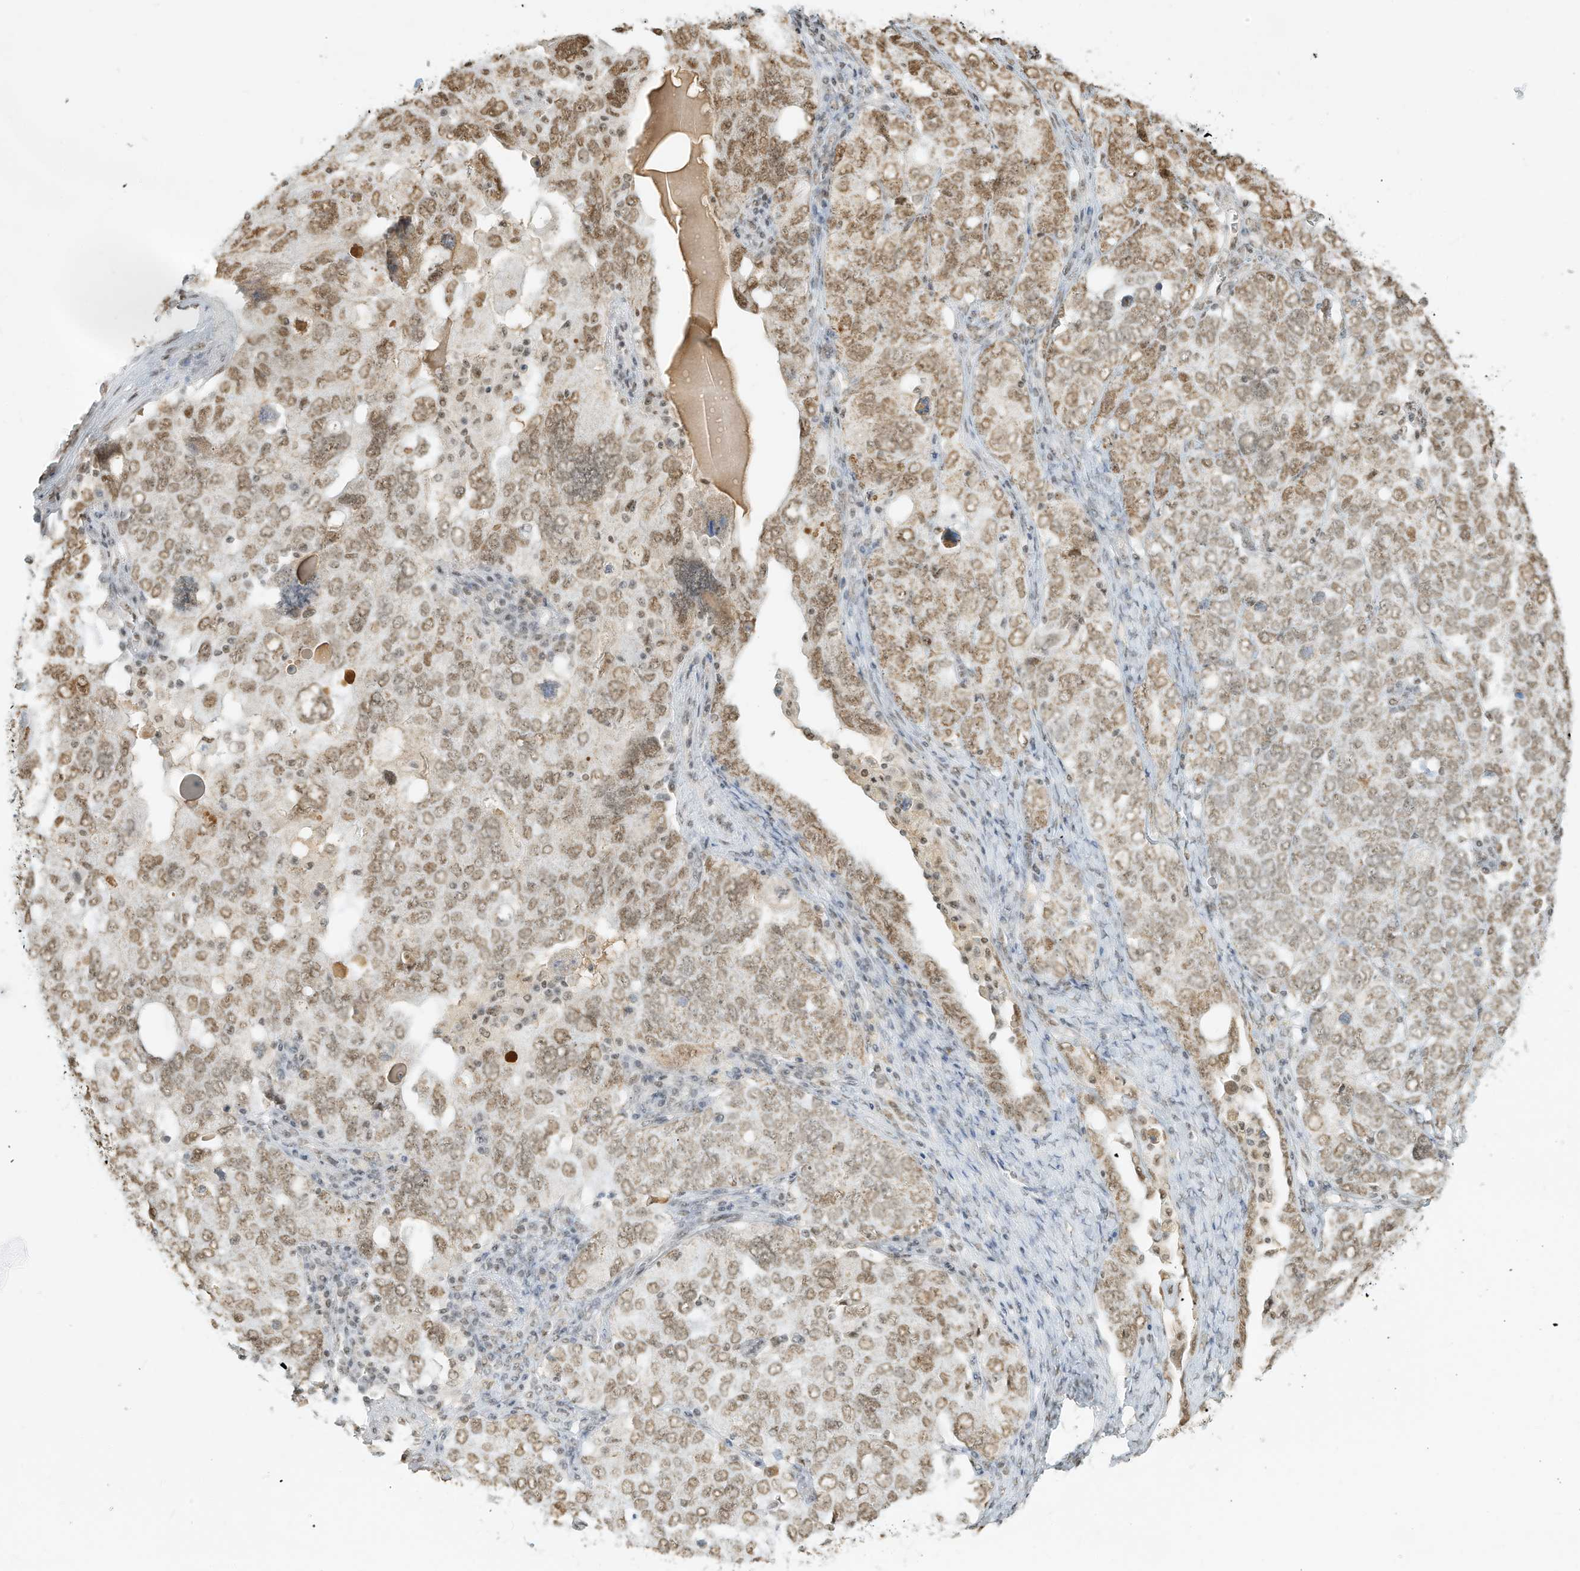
{"staining": {"intensity": "moderate", "quantity": ">75%", "location": "nuclear"}, "tissue": "ovarian cancer", "cell_type": "Tumor cells", "image_type": "cancer", "snomed": [{"axis": "morphology", "description": "Carcinoma, endometroid"}, {"axis": "topography", "description": "Ovary"}], "caption": "This is an image of immunohistochemistry staining of ovarian endometroid carcinoma, which shows moderate expression in the nuclear of tumor cells.", "gene": "NHSL1", "patient": {"sex": "female", "age": 62}}